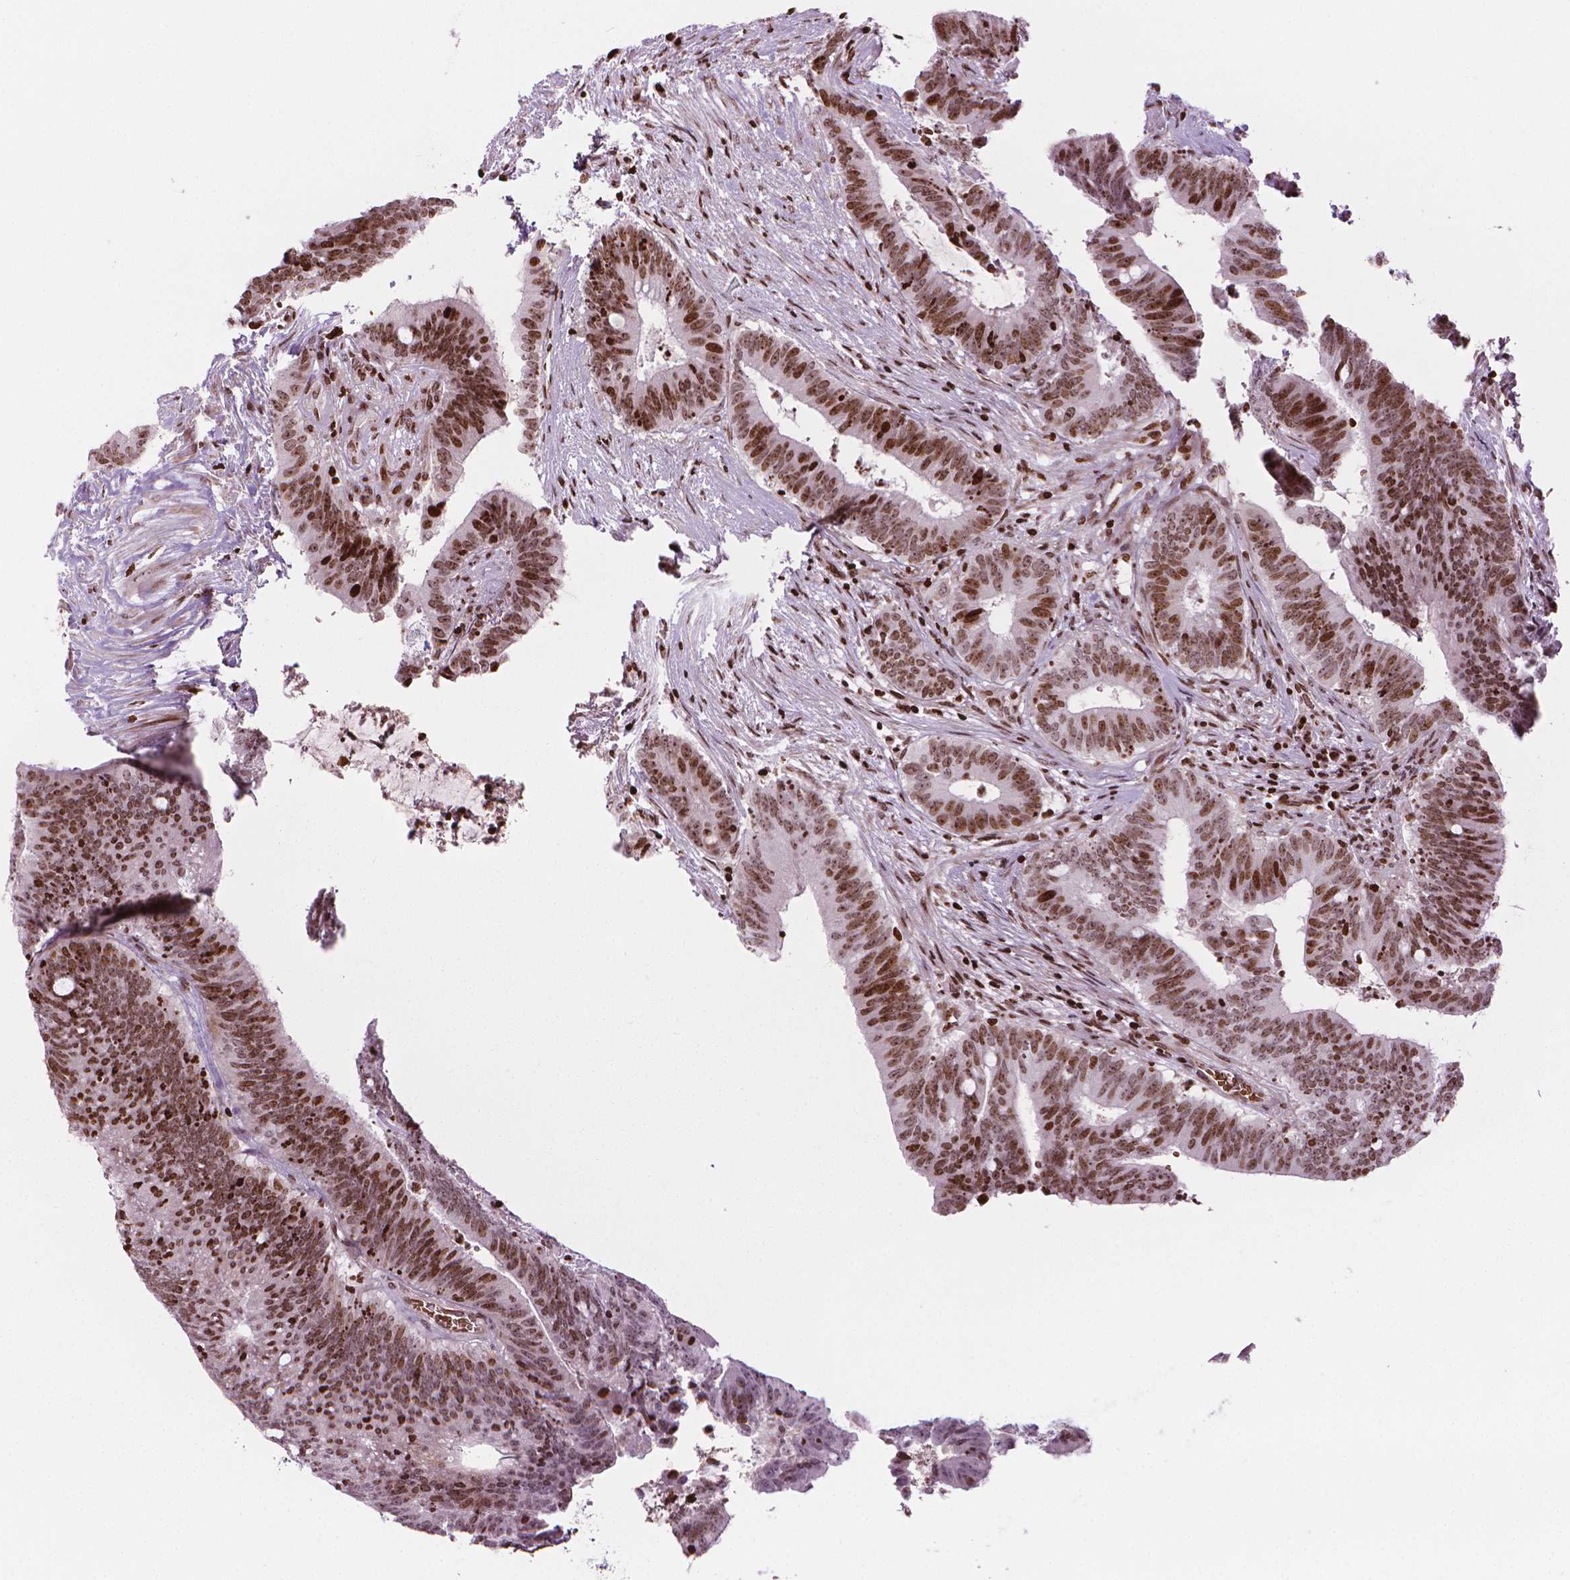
{"staining": {"intensity": "moderate", "quantity": ">75%", "location": "nuclear"}, "tissue": "colorectal cancer", "cell_type": "Tumor cells", "image_type": "cancer", "snomed": [{"axis": "morphology", "description": "Adenocarcinoma, NOS"}, {"axis": "topography", "description": "Colon"}], "caption": "The immunohistochemical stain shows moderate nuclear staining in tumor cells of adenocarcinoma (colorectal) tissue.", "gene": "PIP4K2A", "patient": {"sex": "female", "age": 43}}